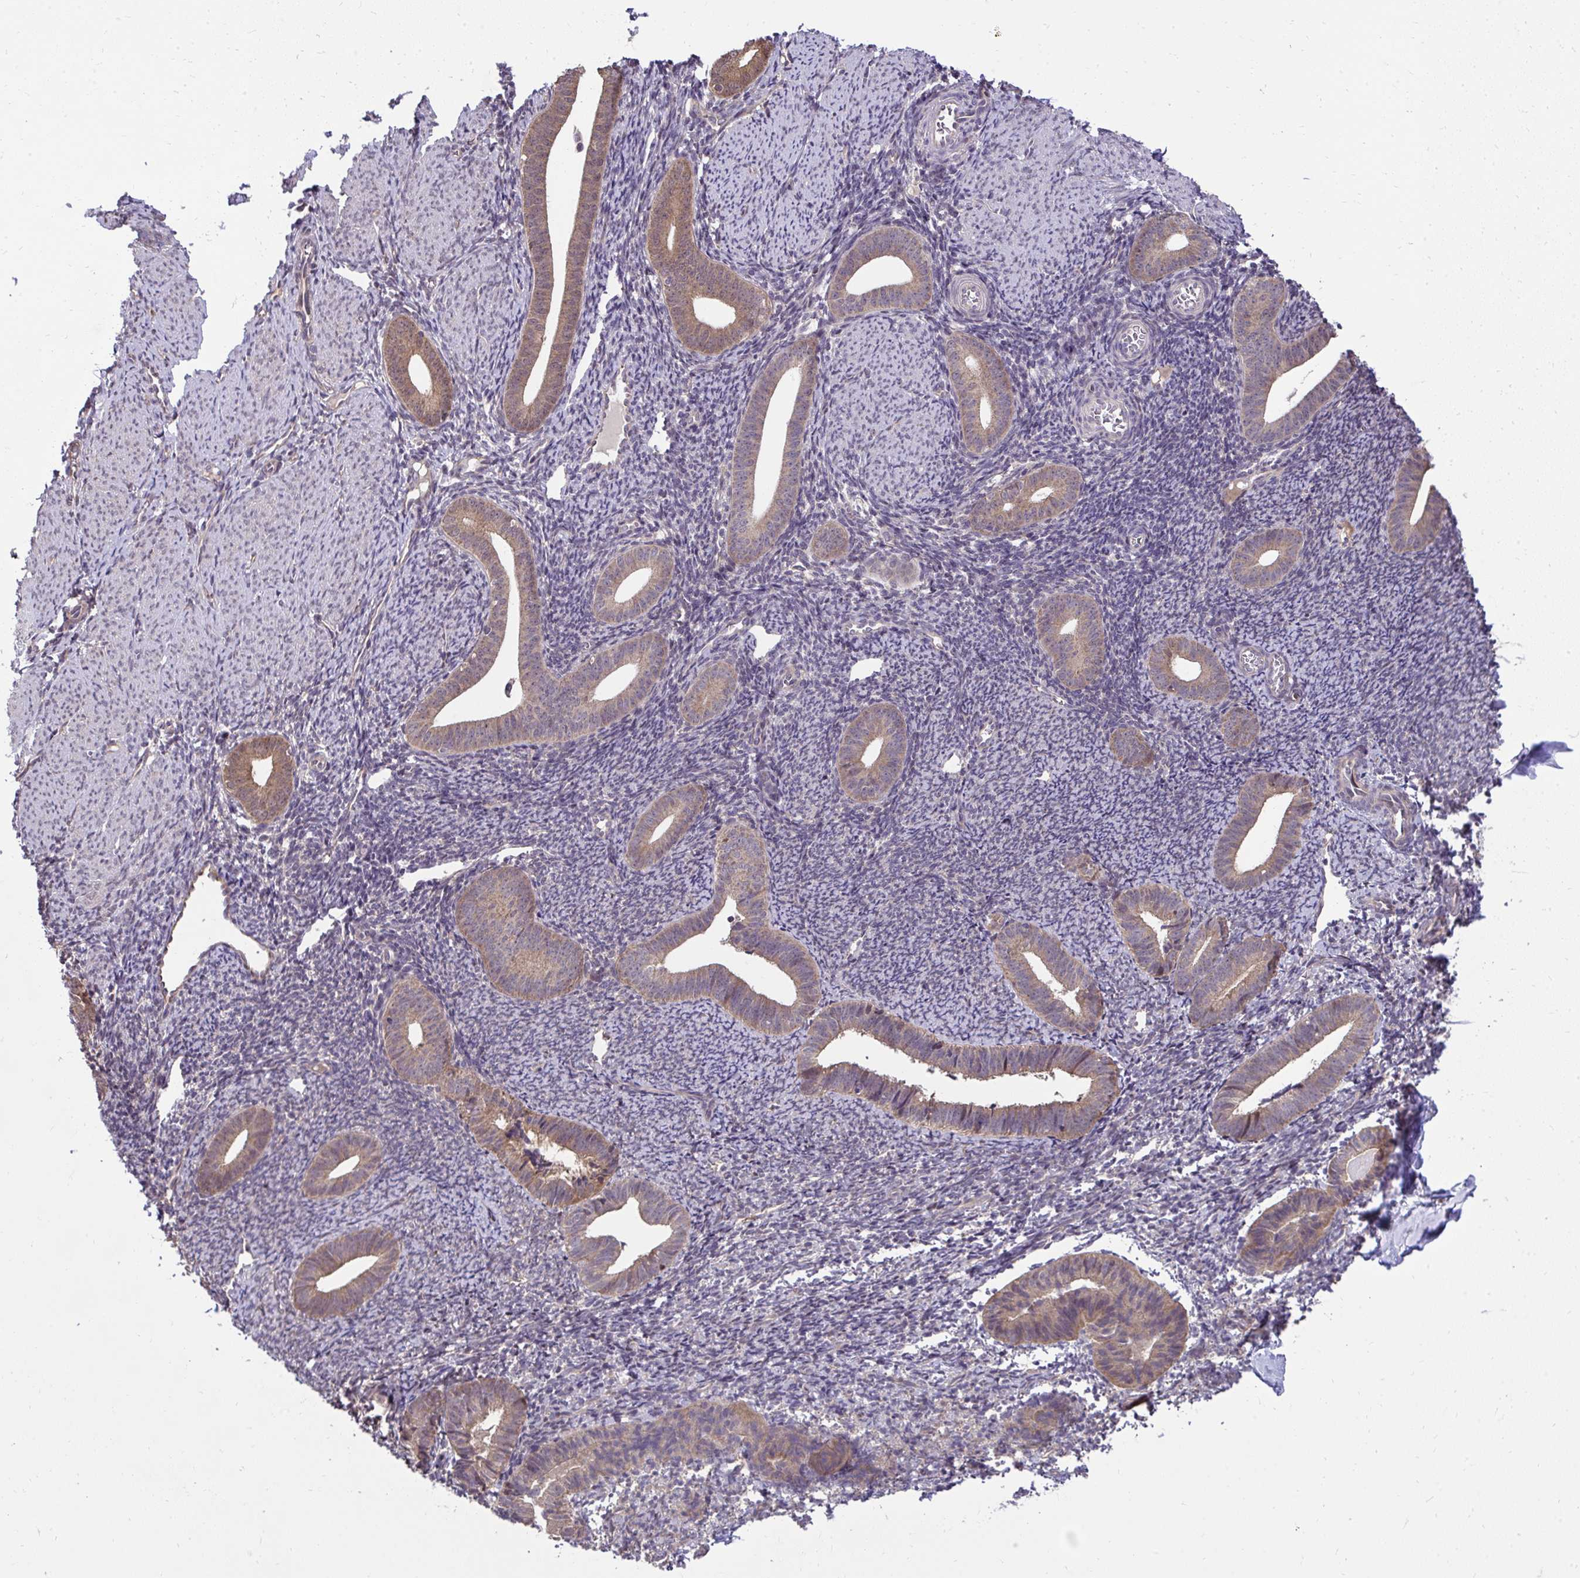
{"staining": {"intensity": "moderate", "quantity": "25%-75%", "location": "cytoplasmic/membranous"}, "tissue": "endometrium", "cell_type": "Cells in endometrial stroma", "image_type": "normal", "snomed": [{"axis": "morphology", "description": "Normal tissue, NOS"}, {"axis": "topography", "description": "Endometrium"}], "caption": "Protein staining by immunohistochemistry (IHC) displays moderate cytoplasmic/membranous positivity in about 25%-75% of cells in endometrial stroma in normal endometrium.", "gene": "RDH14", "patient": {"sex": "female", "age": 39}}